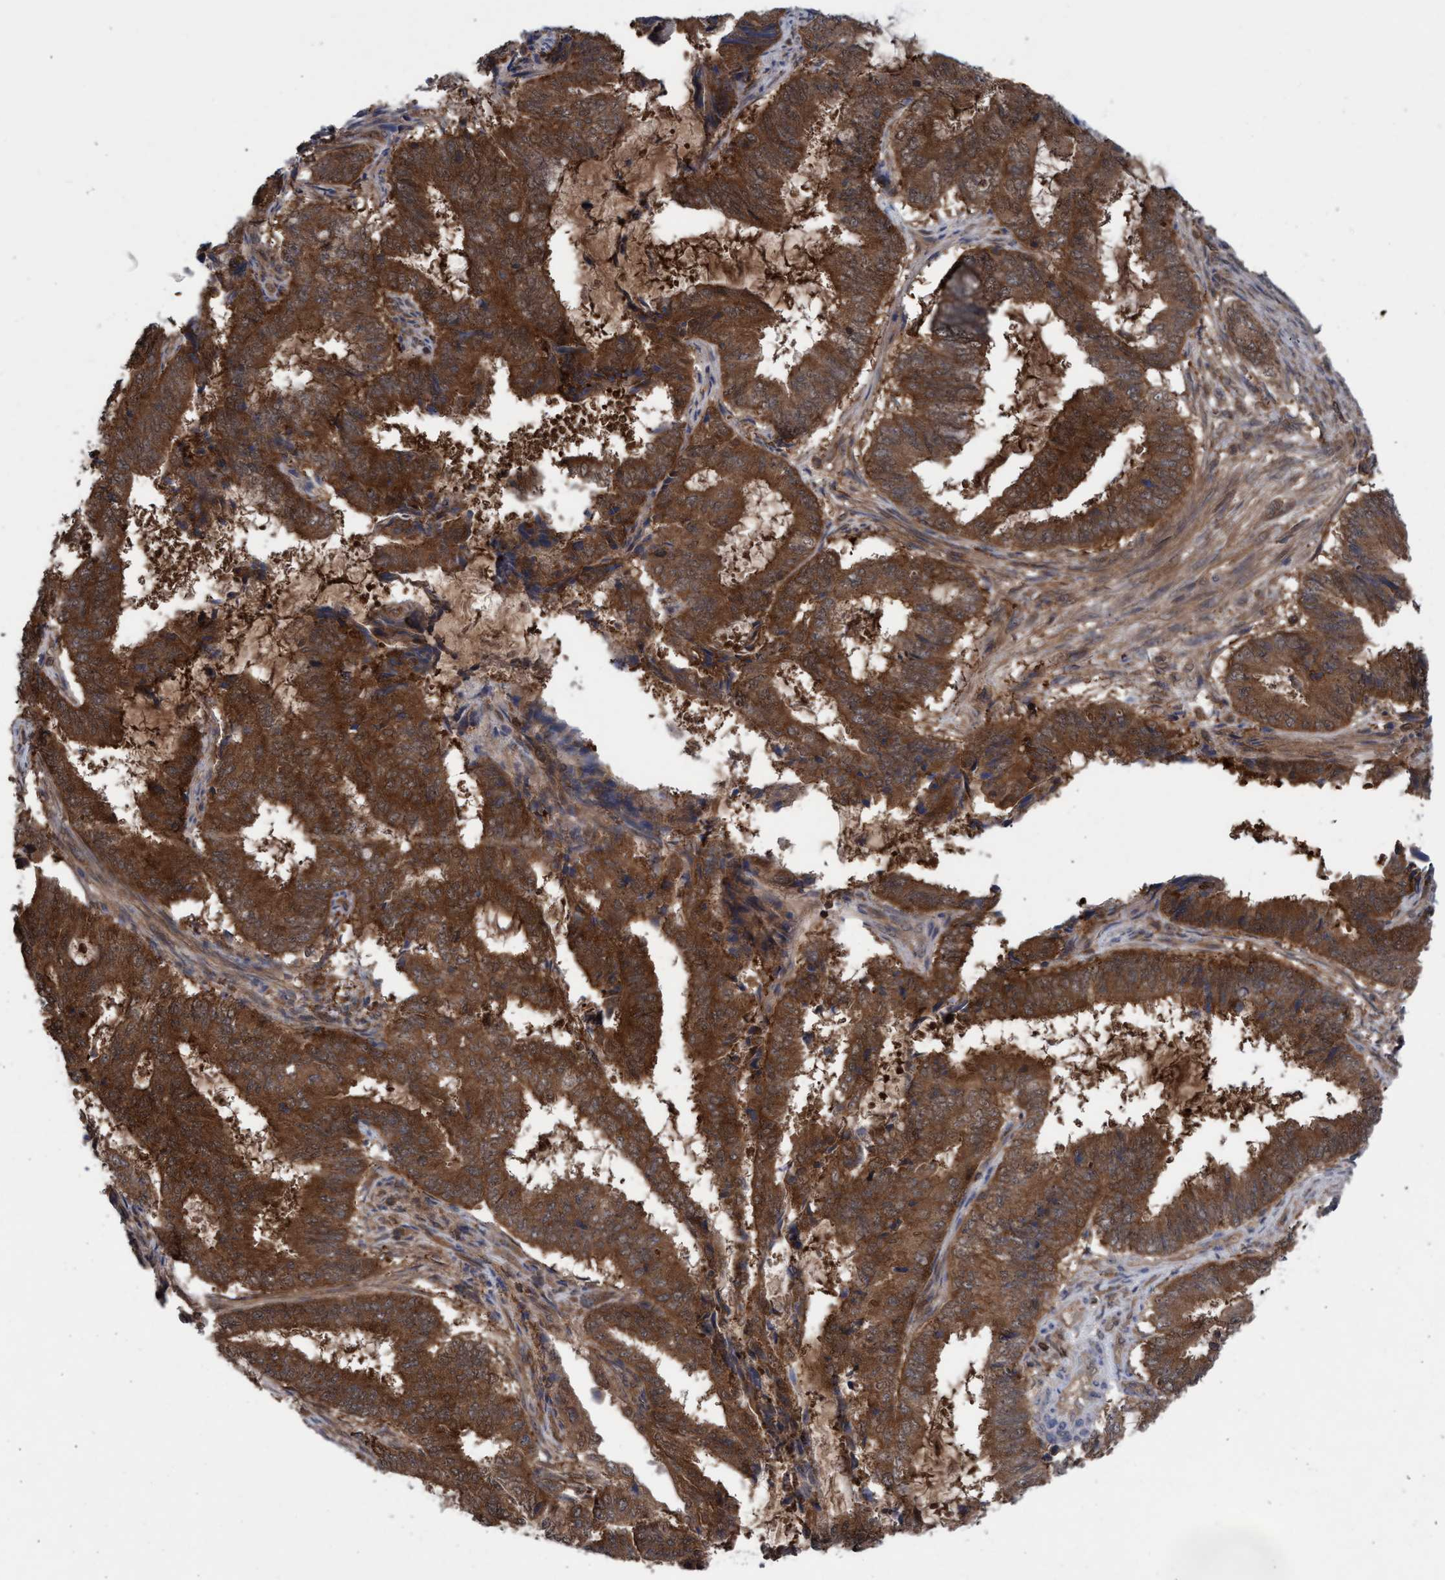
{"staining": {"intensity": "strong", "quantity": ">75%", "location": "cytoplasmic/membranous"}, "tissue": "endometrial cancer", "cell_type": "Tumor cells", "image_type": "cancer", "snomed": [{"axis": "morphology", "description": "Adenocarcinoma, NOS"}, {"axis": "topography", "description": "Endometrium"}], "caption": "Protein analysis of adenocarcinoma (endometrial) tissue shows strong cytoplasmic/membranous staining in about >75% of tumor cells. (Stains: DAB (3,3'-diaminobenzidine) in brown, nuclei in blue, Microscopy: brightfield microscopy at high magnification).", "gene": "GLOD4", "patient": {"sex": "female", "age": 51}}